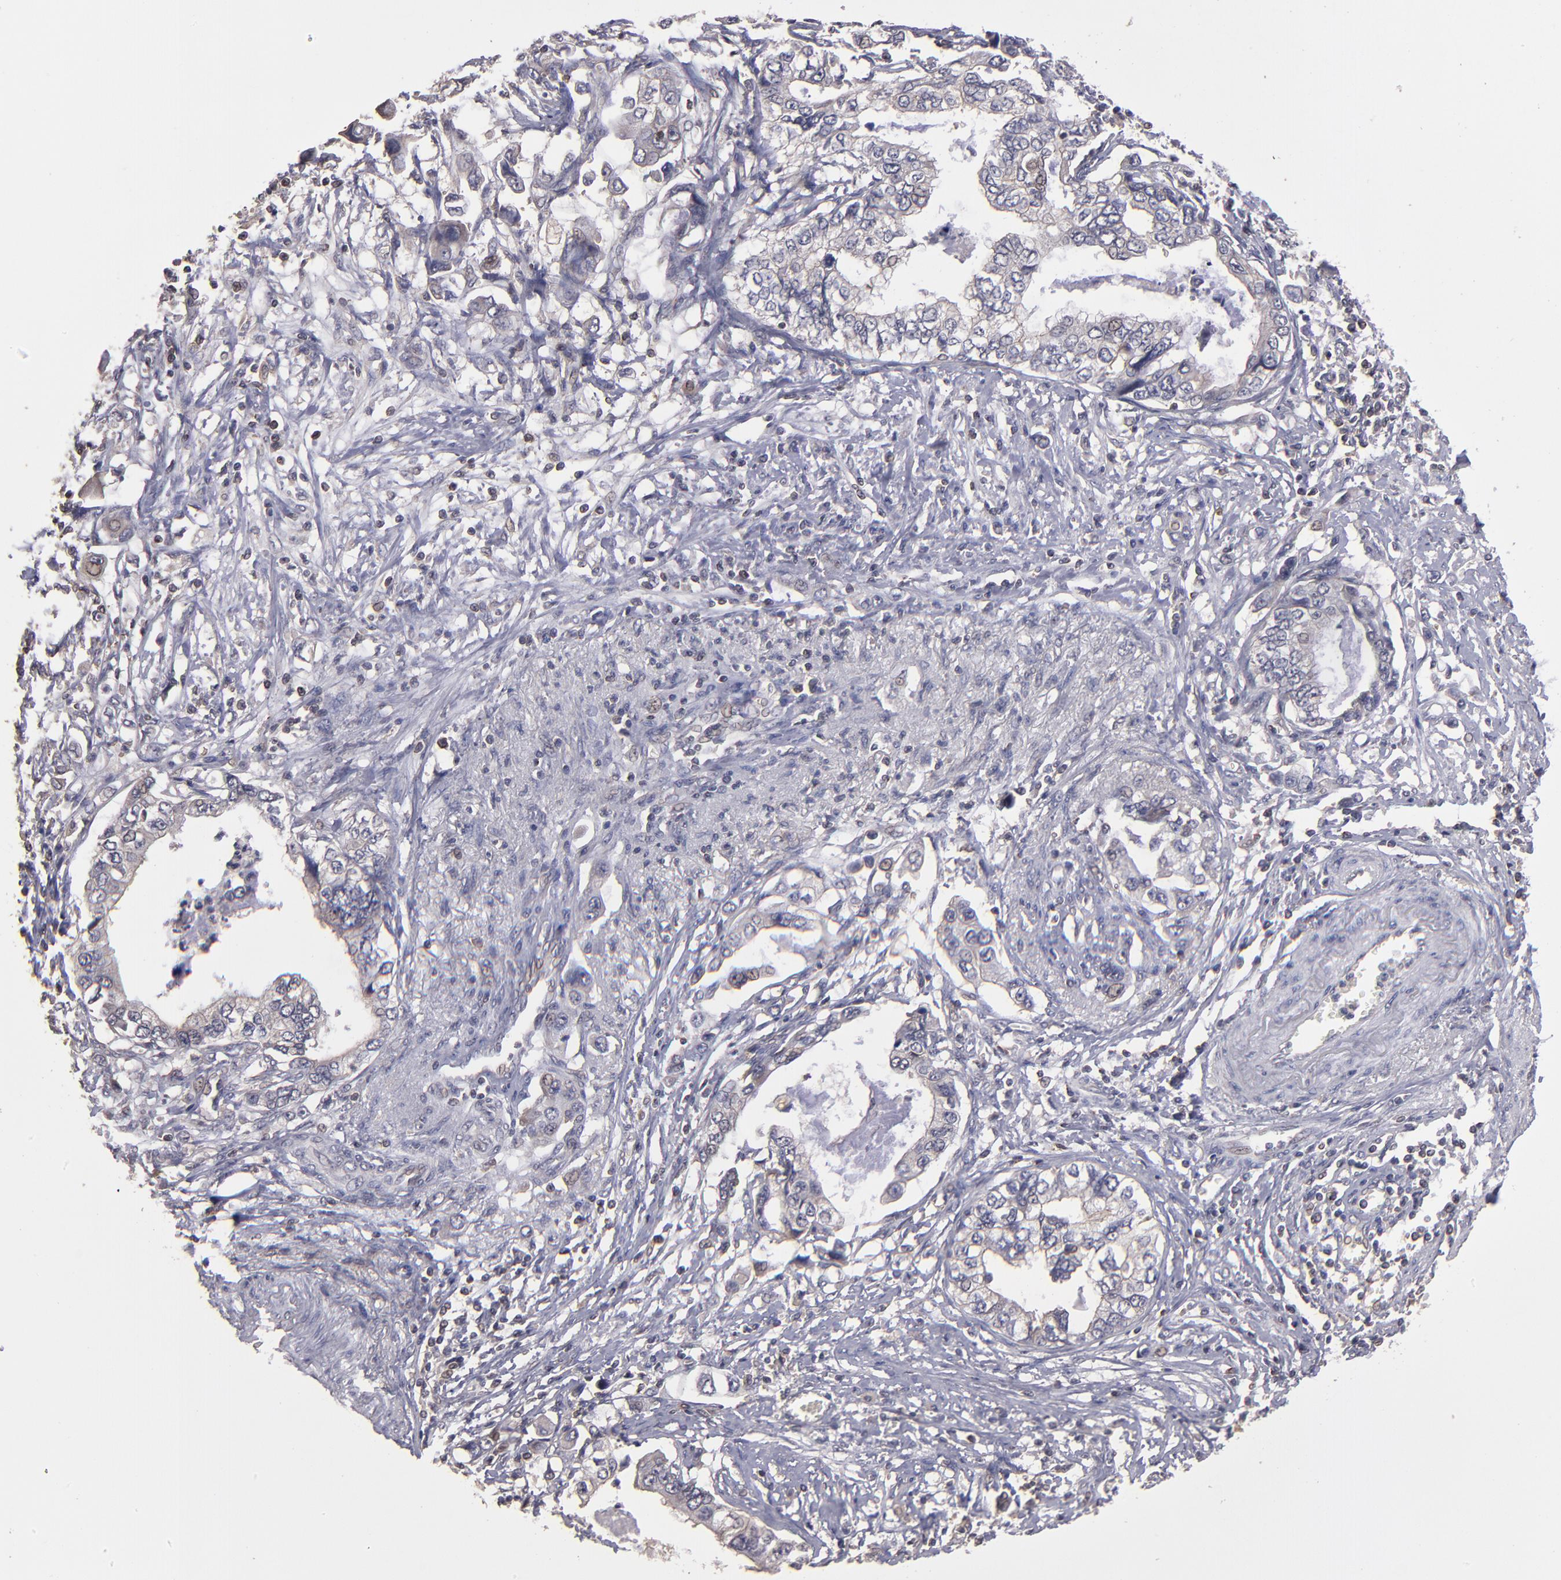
{"staining": {"intensity": "weak", "quantity": "<25%", "location": "cytoplasmic/membranous"}, "tissue": "stomach cancer", "cell_type": "Tumor cells", "image_type": "cancer", "snomed": [{"axis": "morphology", "description": "Adenocarcinoma, NOS"}, {"axis": "topography", "description": "Pancreas"}, {"axis": "topography", "description": "Stomach, upper"}], "caption": "This micrograph is of adenocarcinoma (stomach) stained with IHC to label a protein in brown with the nuclei are counter-stained blue. There is no staining in tumor cells.", "gene": "NF2", "patient": {"sex": "male", "age": 77}}